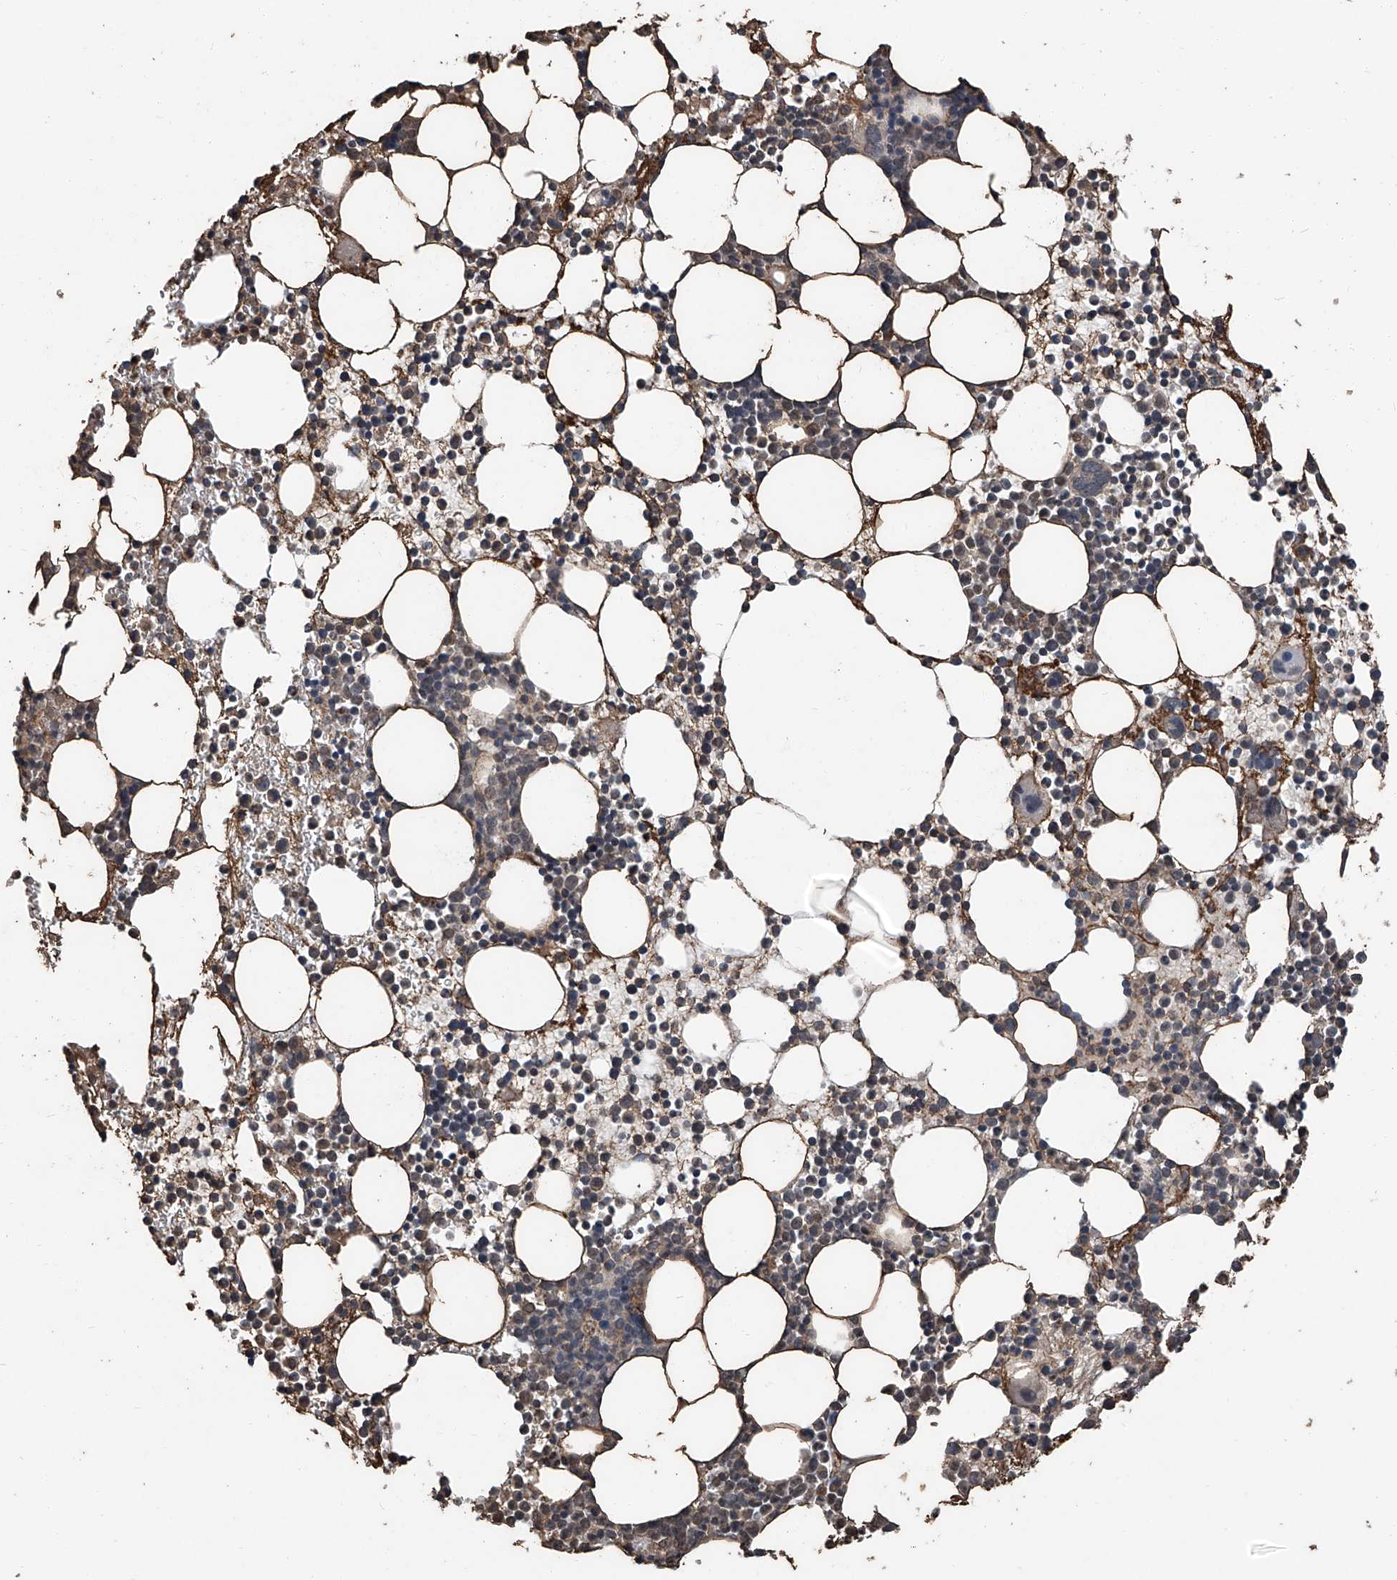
{"staining": {"intensity": "weak", "quantity": "25%-75%", "location": "cytoplasmic/membranous"}, "tissue": "bone marrow", "cell_type": "Hematopoietic cells", "image_type": "normal", "snomed": [{"axis": "morphology", "description": "Normal tissue, NOS"}, {"axis": "topography", "description": "Bone marrow"}], "caption": "IHC of normal bone marrow exhibits low levels of weak cytoplasmic/membranous expression in approximately 25%-75% of hematopoietic cells.", "gene": "STARD7", "patient": {"sex": "female", "age": 78}}